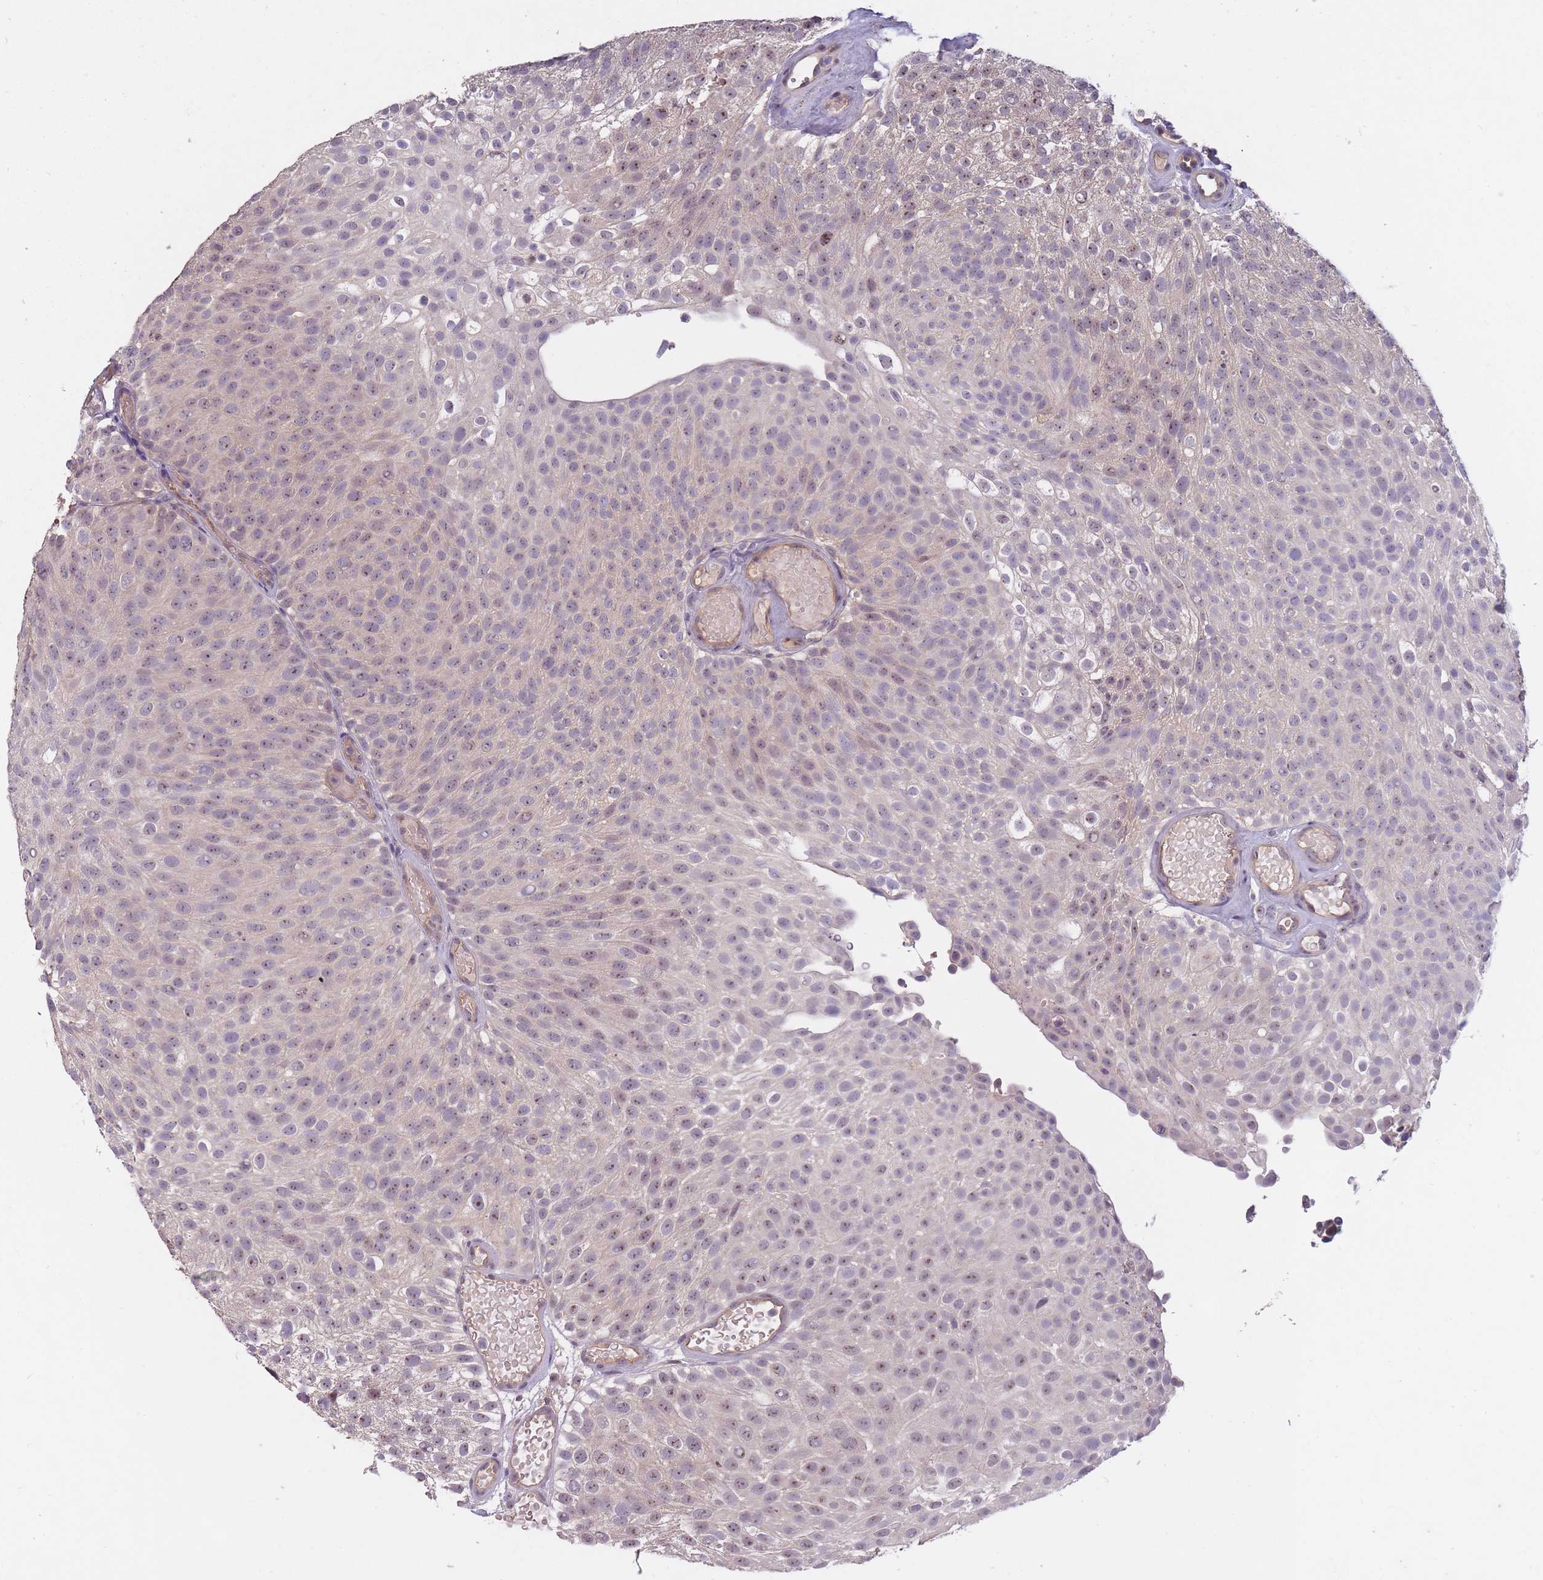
{"staining": {"intensity": "weak", "quantity": "25%-75%", "location": "nuclear"}, "tissue": "urothelial cancer", "cell_type": "Tumor cells", "image_type": "cancer", "snomed": [{"axis": "morphology", "description": "Urothelial carcinoma, Low grade"}, {"axis": "topography", "description": "Urinary bladder"}], "caption": "This is an image of IHC staining of urothelial cancer, which shows weak positivity in the nuclear of tumor cells.", "gene": "KIAA1755", "patient": {"sex": "male", "age": 78}}